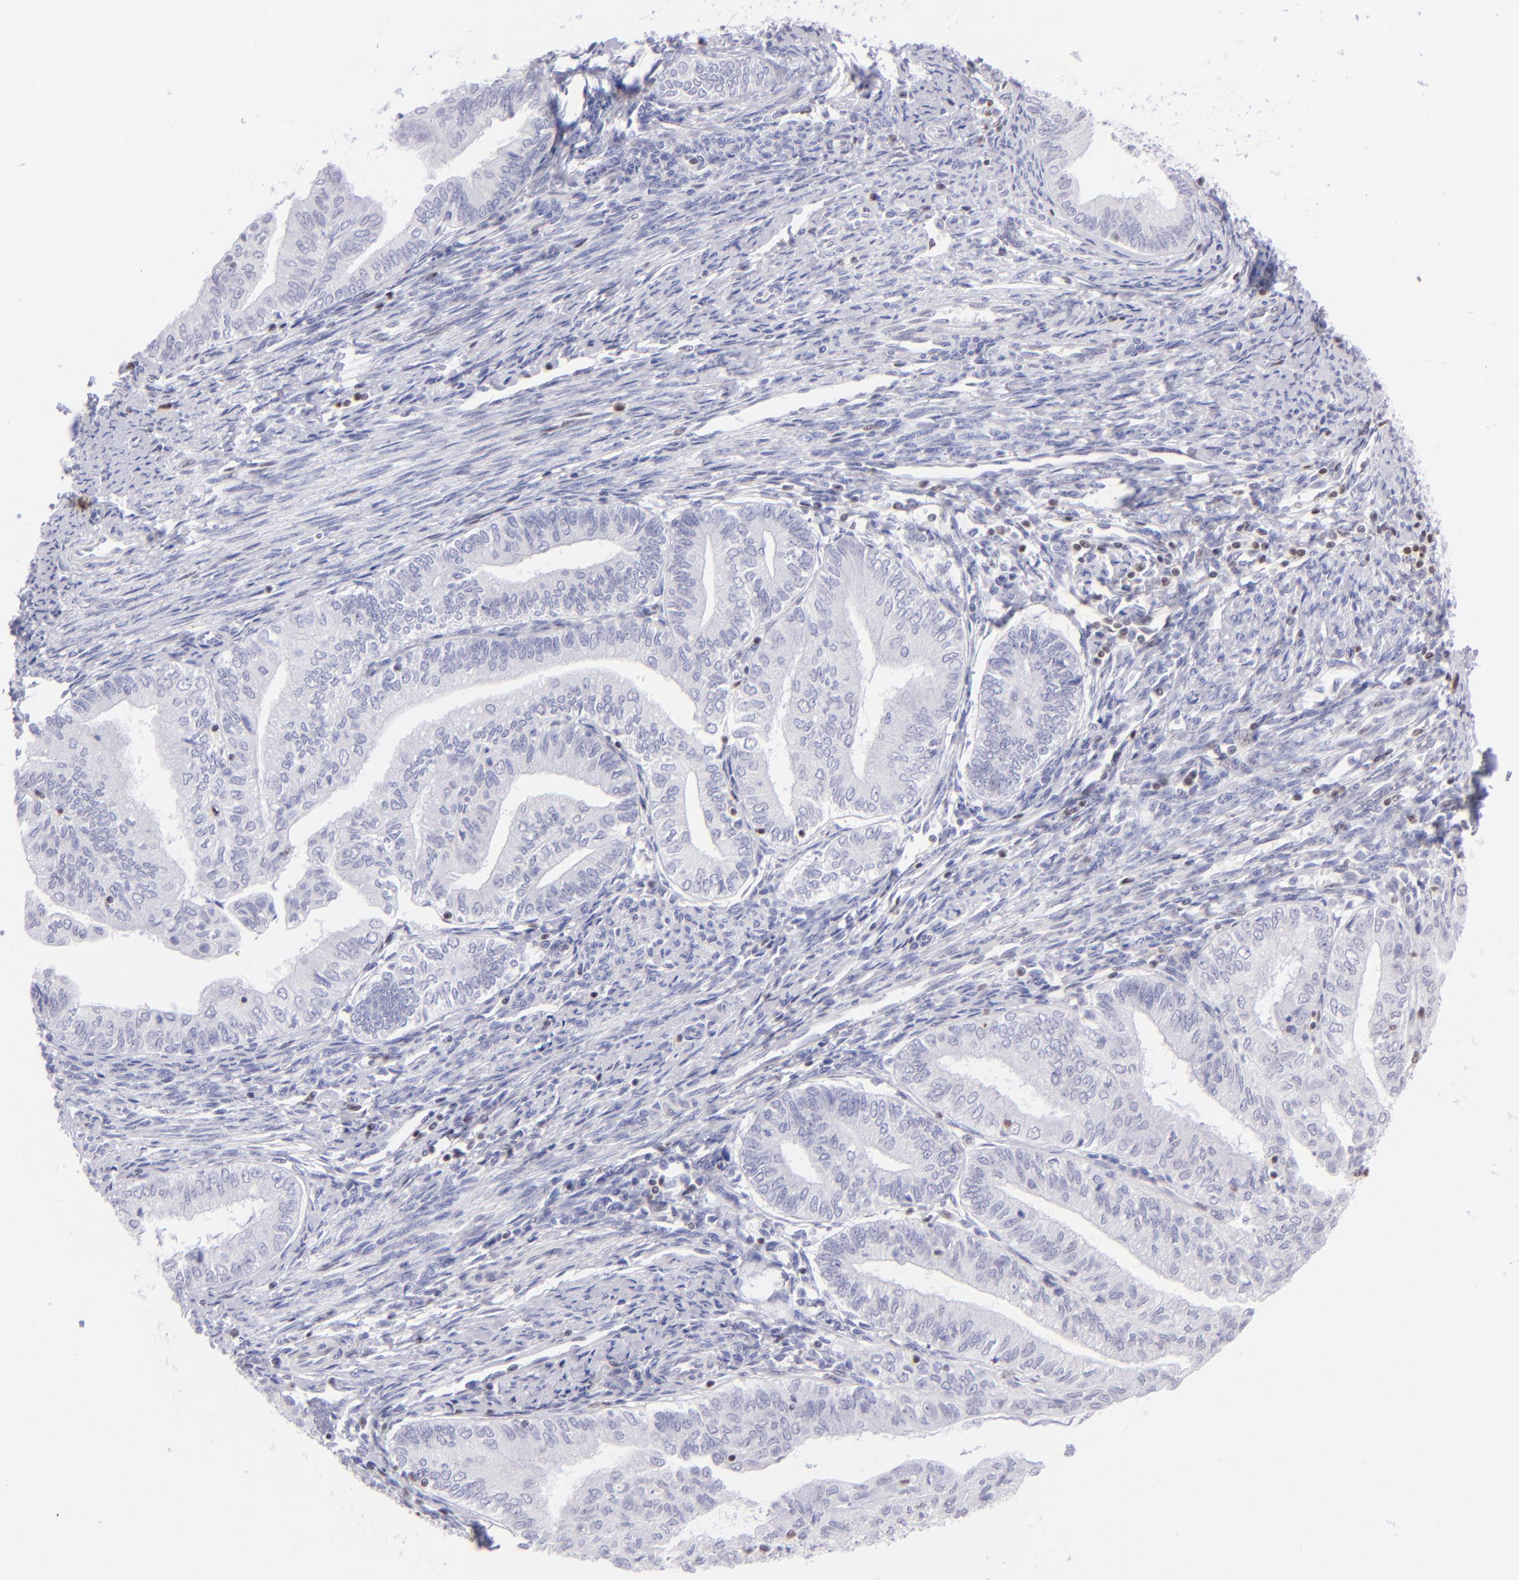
{"staining": {"intensity": "negative", "quantity": "none", "location": "none"}, "tissue": "endometrial cancer", "cell_type": "Tumor cells", "image_type": "cancer", "snomed": [{"axis": "morphology", "description": "Adenocarcinoma, NOS"}, {"axis": "topography", "description": "Endometrium"}], "caption": "An IHC image of adenocarcinoma (endometrial) is shown. There is no staining in tumor cells of adenocarcinoma (endometrial). (Immunohistochemistry (ihc), brightfield microscopy, high magnification).", "gene": "ETS1", "patient": {"sex": "female", "age": 66}}